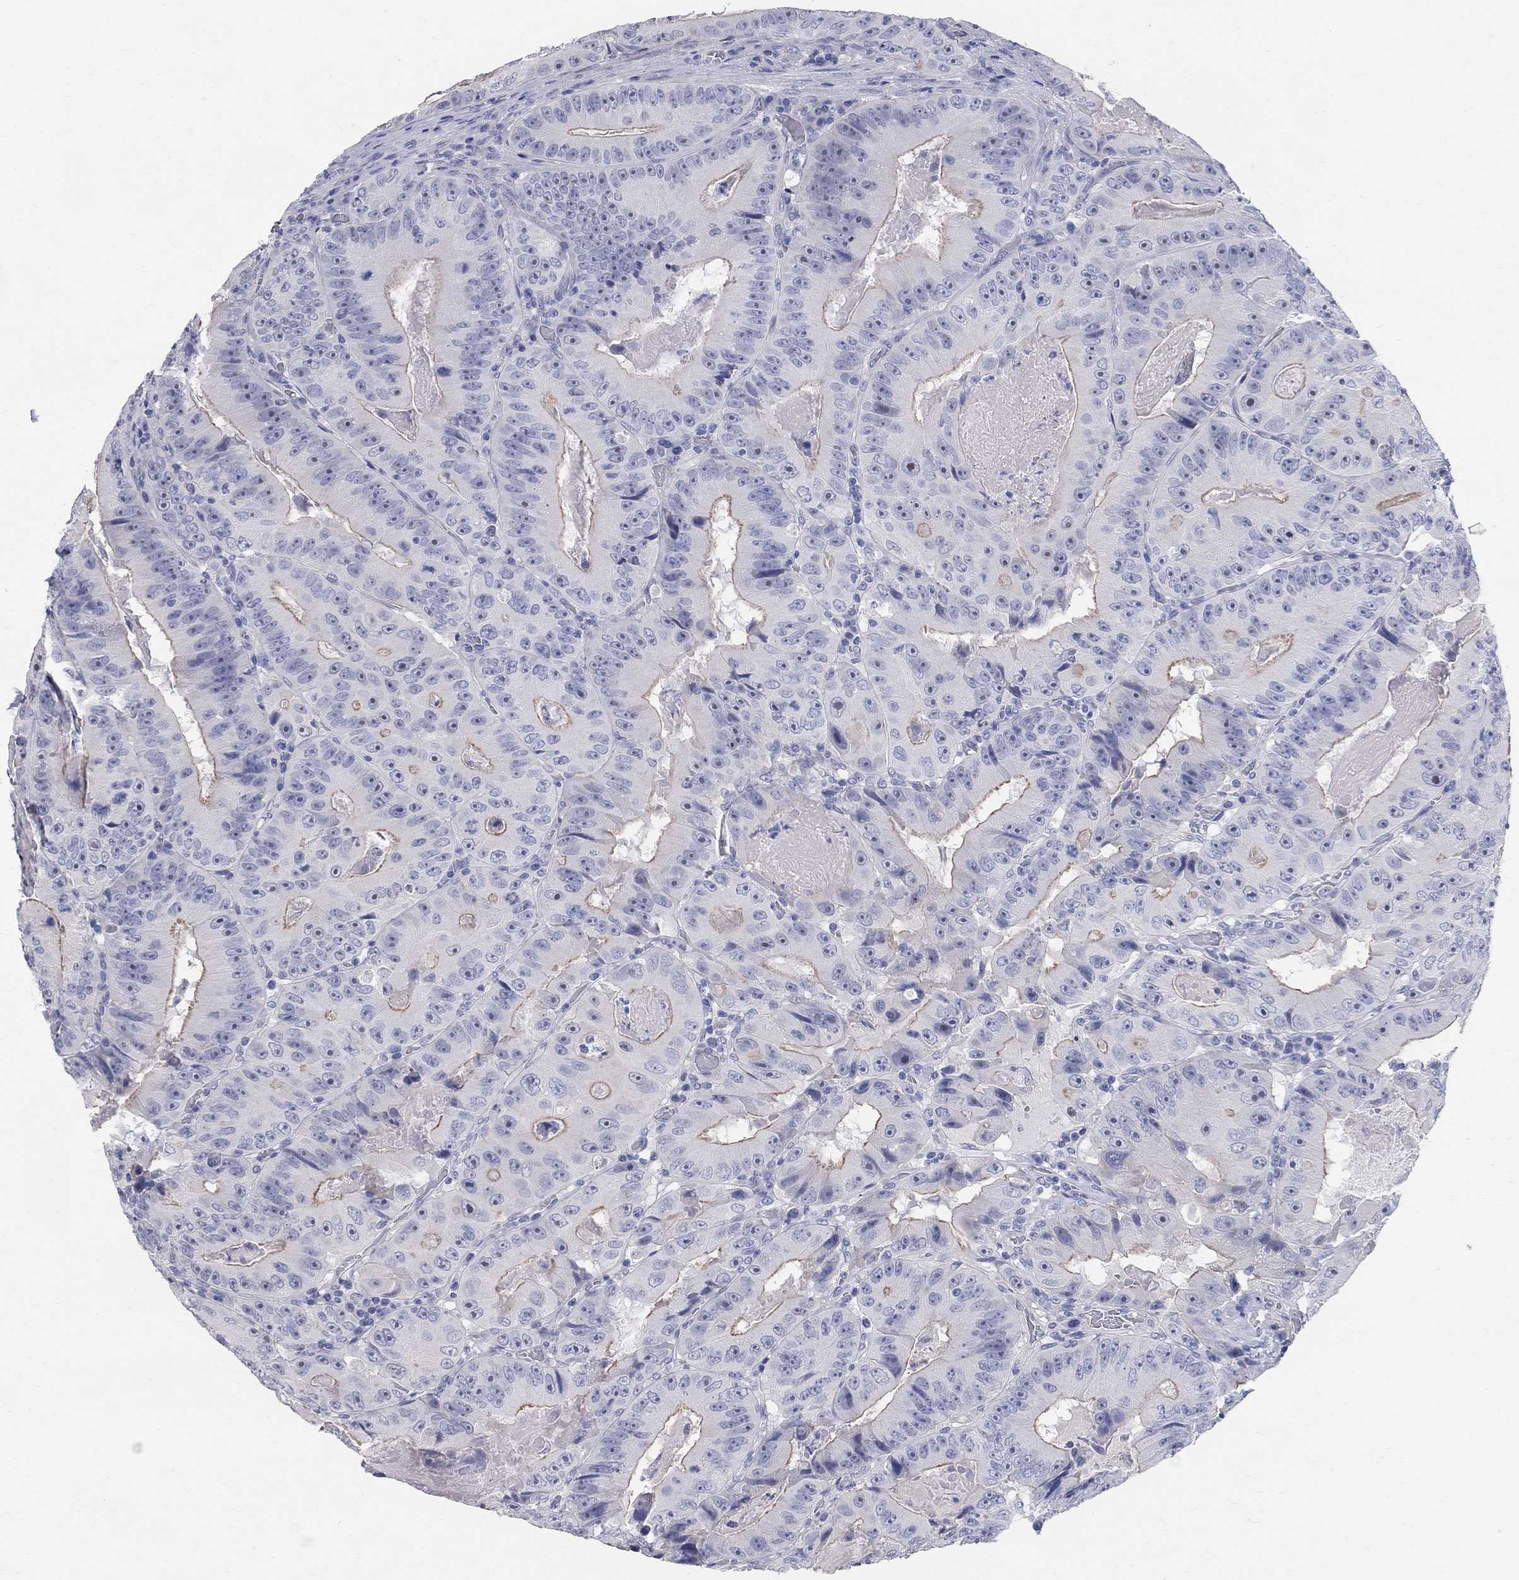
{"staining": {"intensity": "moderate", "quantity": "25%-75%", "location": "cytoplasmic/membranous"}, "tissue": "colorectal cancer", "cell_type": "Tumor cells", "image_type": "cancer", "snomed": [{"axis": "morphology", "description": "Adenocarcinoma, NOS"}, {"axis": "topography", "description": "Colon"}], "caption": "Immunohistochemistry (DAB (3,3'-diaminobenzidine)) staining of colorectal cancer shows moderate cytoplasmic/membranous protein expression in approximately 25%-75% of tumor cells.", "gene": "AOX1", "patient": {"sex": "female", "age": 86}}